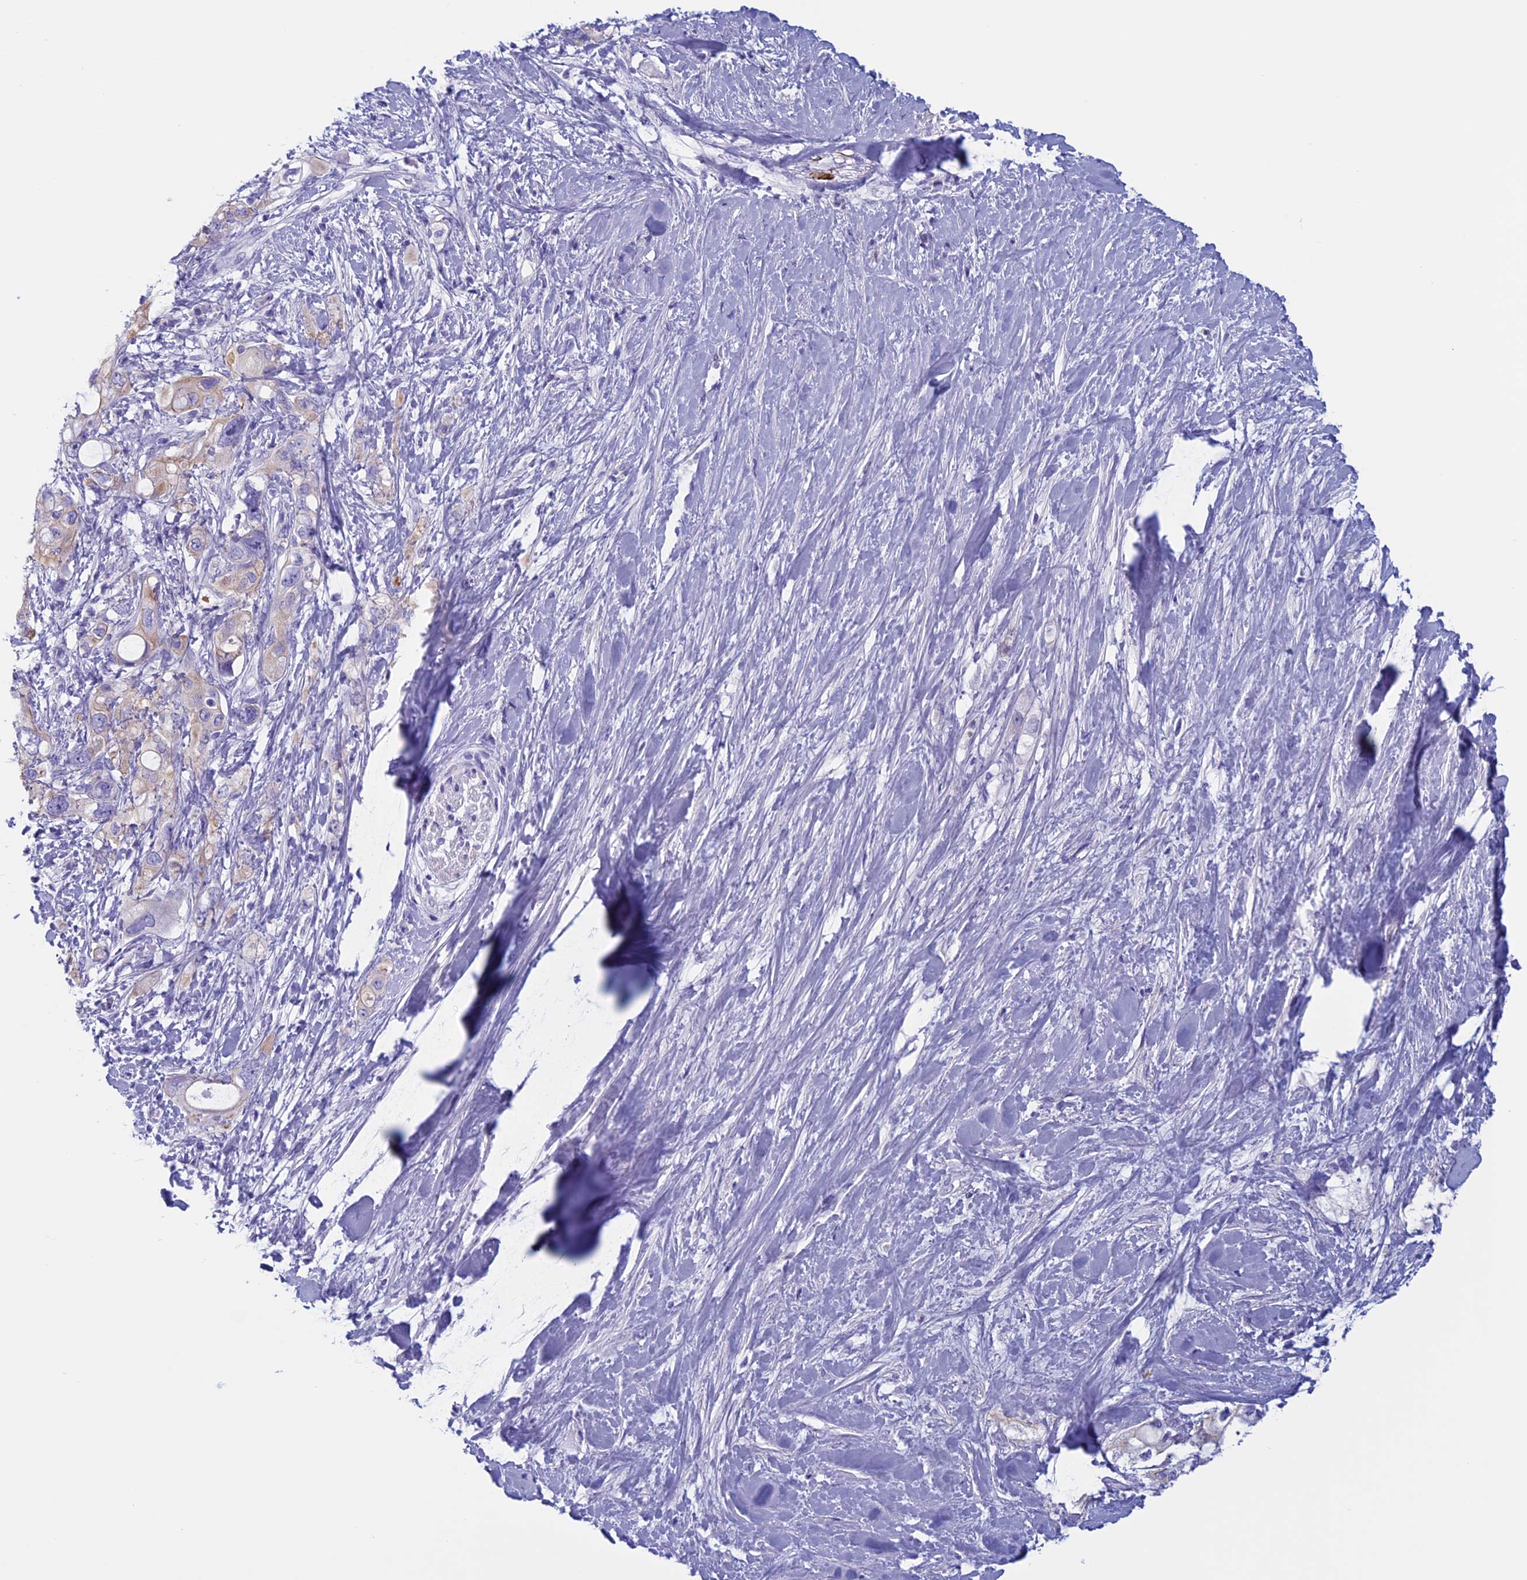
{"staining": {"intensity": "negative", "quantity": "none", "location": "none"}, "tissue": "pancreatic cancer", "cell_type": "Tumor cells", "image_type": "cancer", "snomed": [{"axis": "morphology", "description": "Adenocarcinoma, NOS"}, {"axis": "topography", "description": "Pancreas"}], "caption": "Micrograph shows no significant protein staining in tumor cells of adenocarcinoma (pancreatic). (DAB IHC, high magnification).", "gene": "ANGPTL2", "patient": {"sex": "female", "age": 56}}